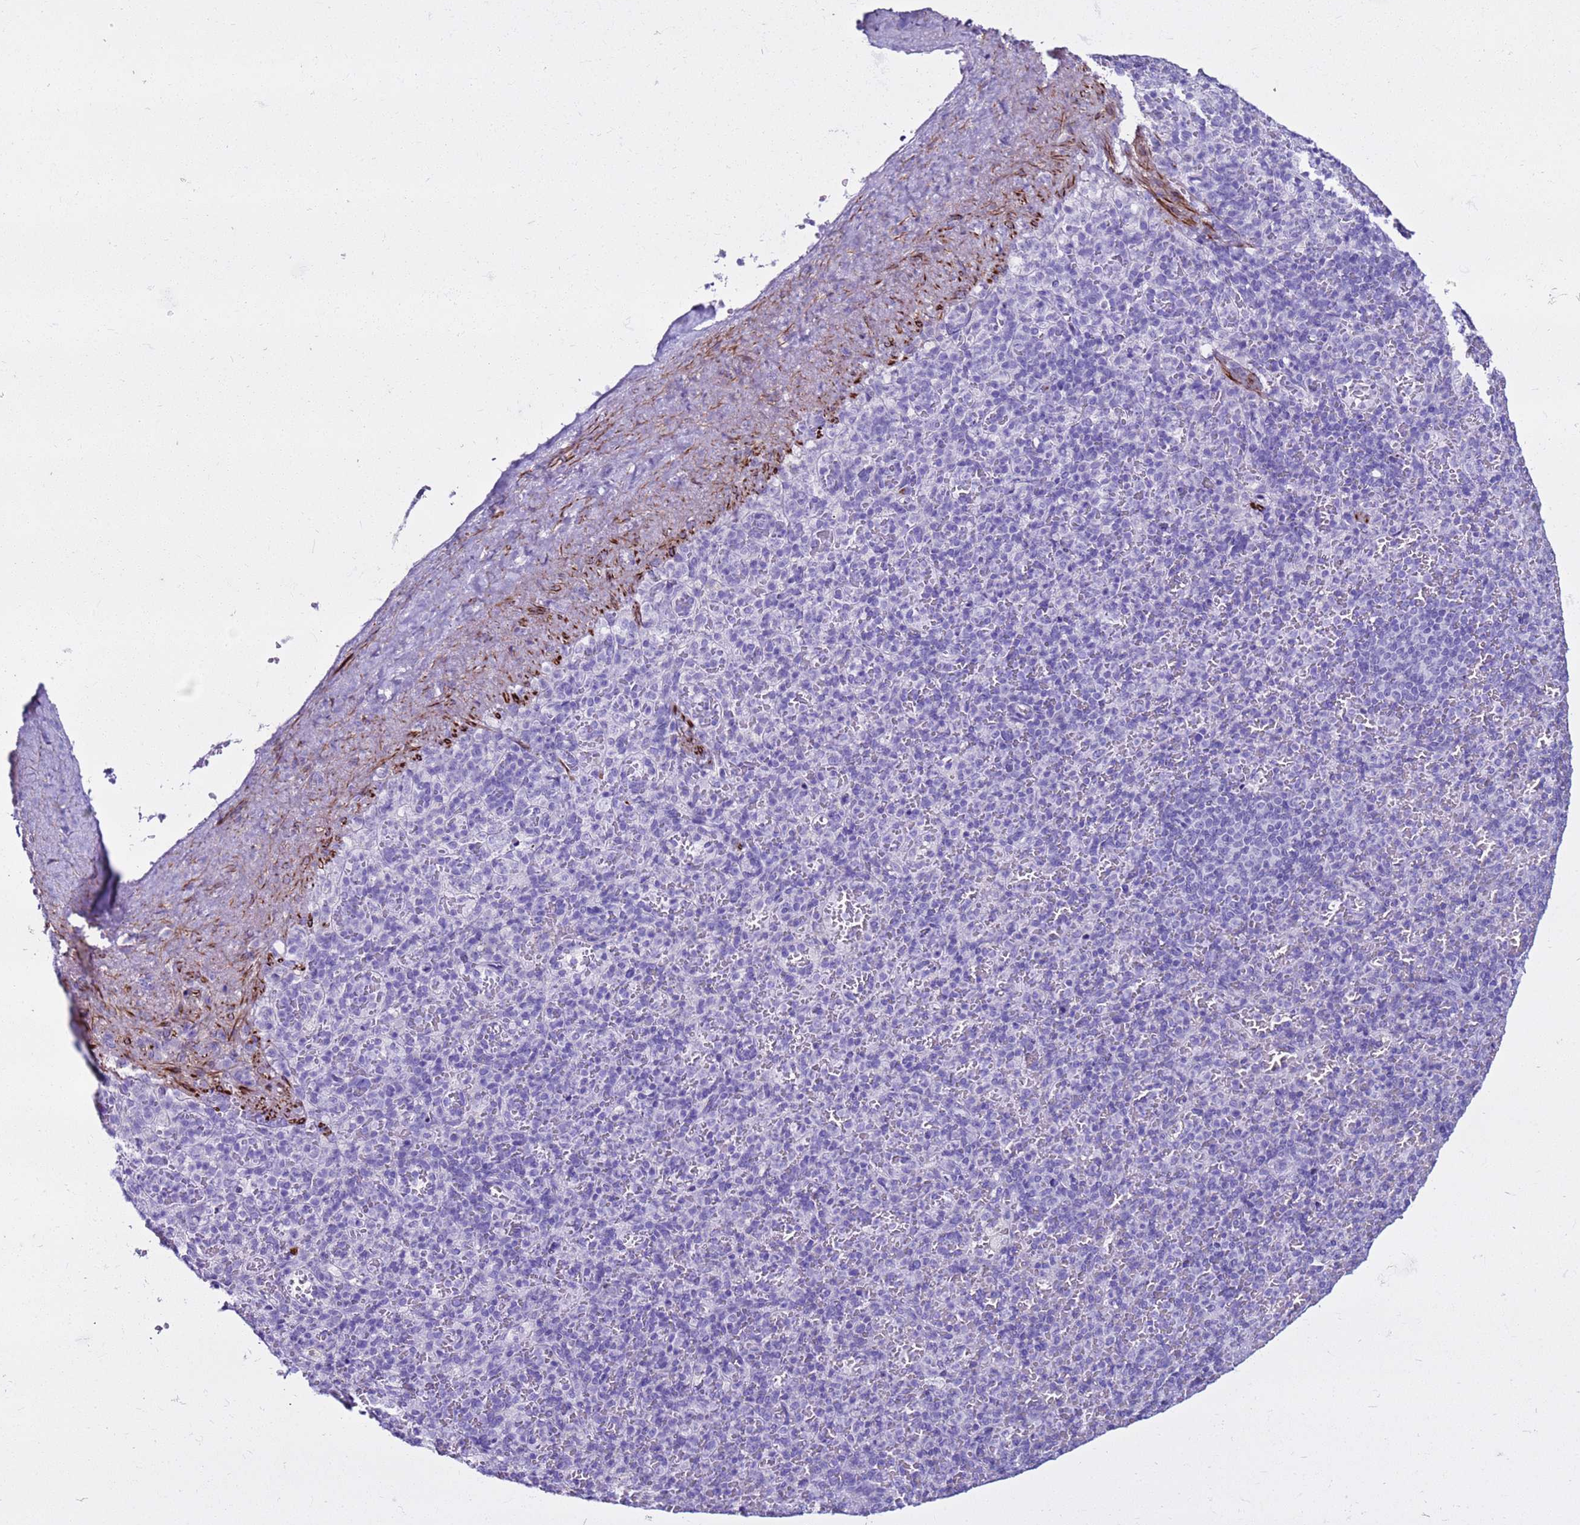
{"staining": {"intensity": "negative", "quantity": "none", "location": "none"}, "tissue": "spleen", "cell_type": "Cells in red pulp", "image_type": "normal", "snomed": [{"axis": "morphology", "description": "Normal tissue, NOS"}, {"axis": "topography", "description": "Spleen"}], "caption": "The histopathology image displays no significant staining in cells in red pulp of spleen. (DAB (3,3'-diaminobenzidine) immunohistochemistry visualized using brightfield microscopy, high magnification).", "gene": "LCMT1", "patient": {"sex": "female", "age": 74}}